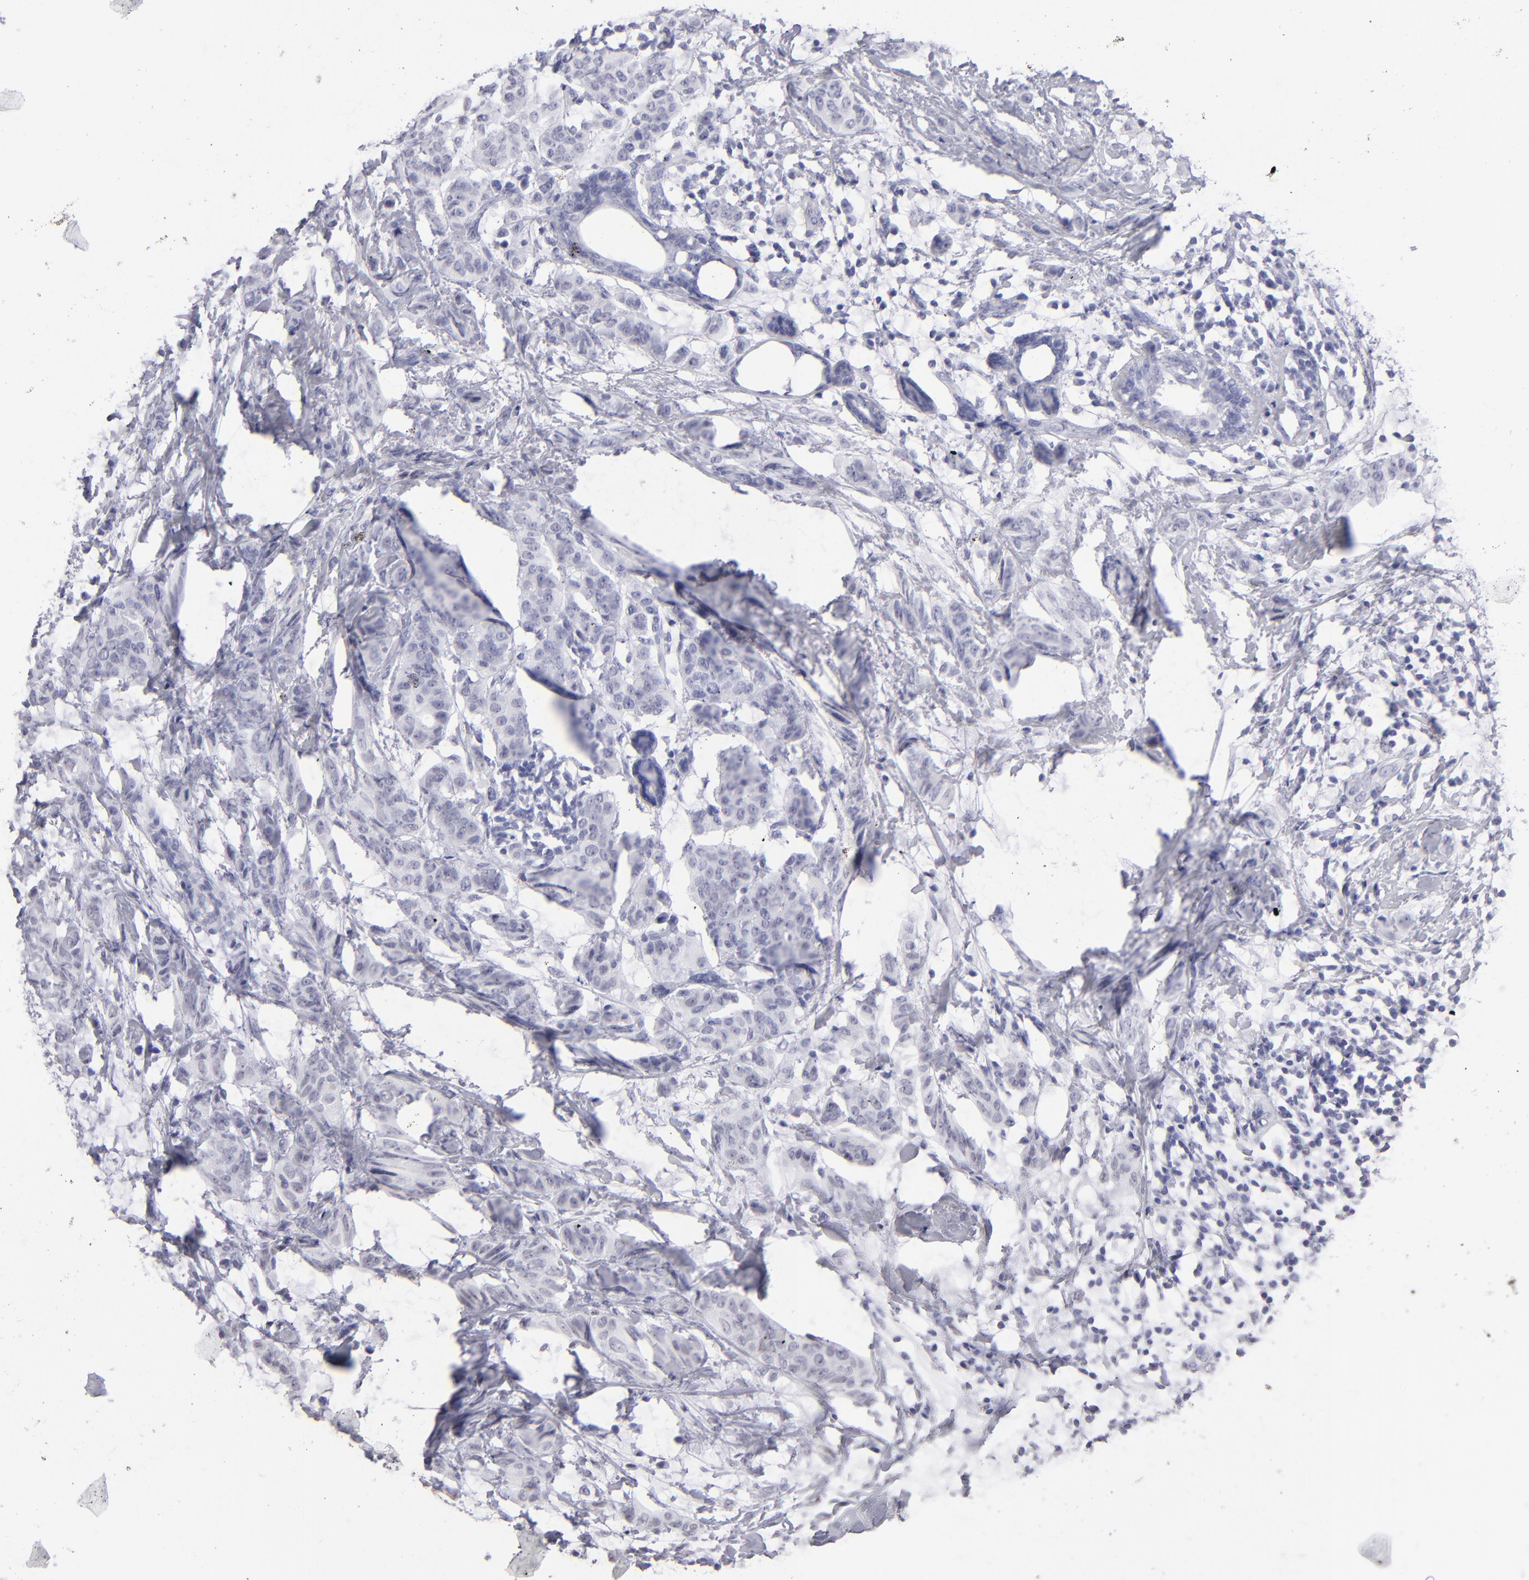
{"staining": {"intensity": "negative", "quantity": "none", "location": "none"}, "tissue": "breast cancer", "cell_type": "Tumor cells", "image_type": "cancer", "snomed": [{"axis": "morphology", "description": "Duct carcinoma"}, {"axis": "topography", "description": "Breast"}], "caption": "Tumor cells show no significant staining in breast cancer (invasive ductal carcinoma). Nuclei are stained in blue.", "gene": "ALDOB", "patient": {"sex": "female", "age": 40}}